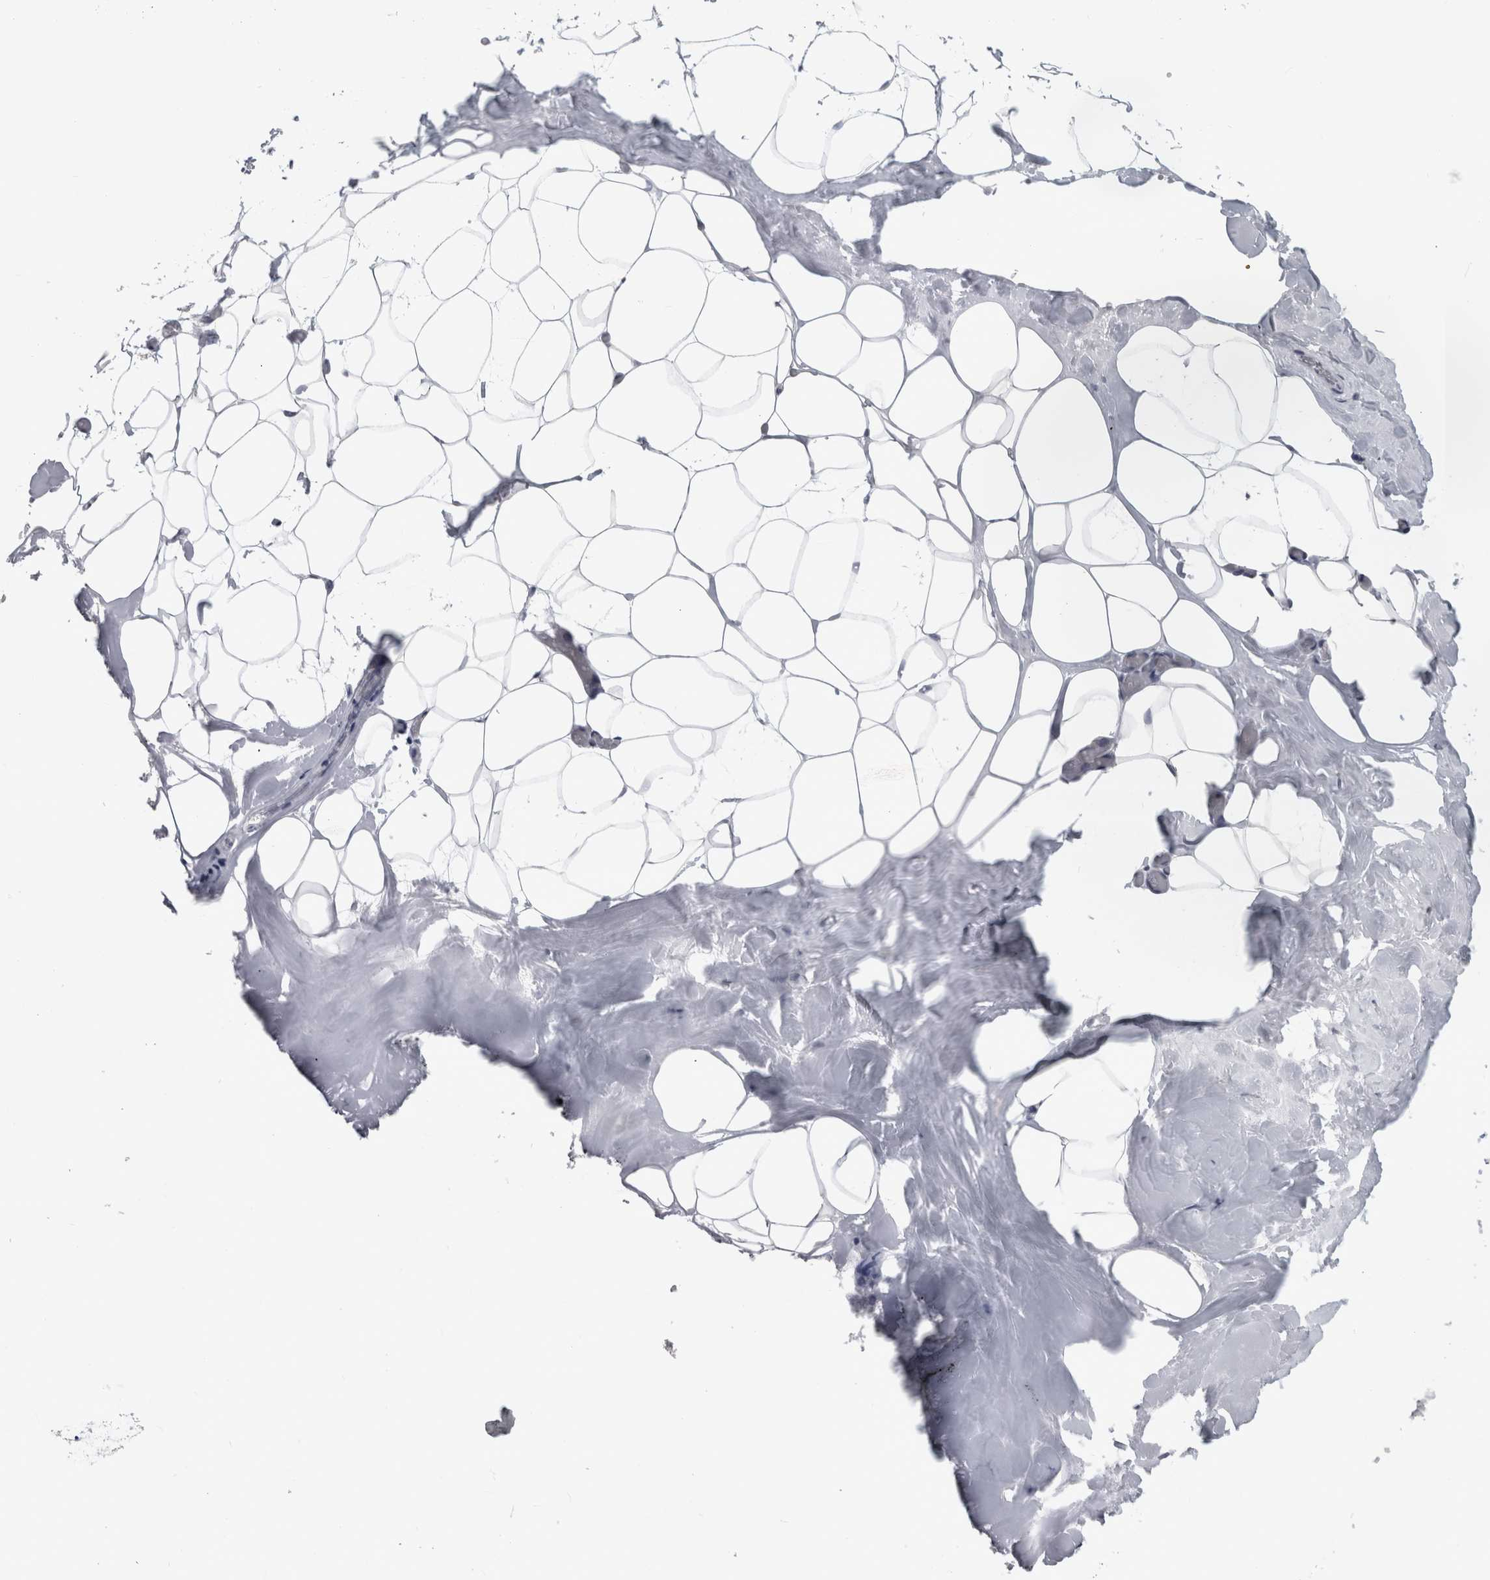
{"staining": {"intensity": "negative", "quantity": "none", "location": "none"}, "tissue": "adipose tissue", "cell_type": "Adipocytes", "image_type": "normal", "snomed": [{"axis": "morphology", "description": "Normal tissue, NOS"}, {"axis": "morphology", "description": "Fibrosis, NOS"}, {"axis": "topography", "description": "Breast"}, {"axis": "topography", "description": "Adipose tissue"}], "caption": "IHC photomicrograph of unremarkable adipose tissue stained for a protein (brown), which exhibits no staining in adipocytes. (DAB immunohistochemistry (IHC), high magnification).", "gene": "TMEM242", "patient": {"sex": "female", "age": 39}}